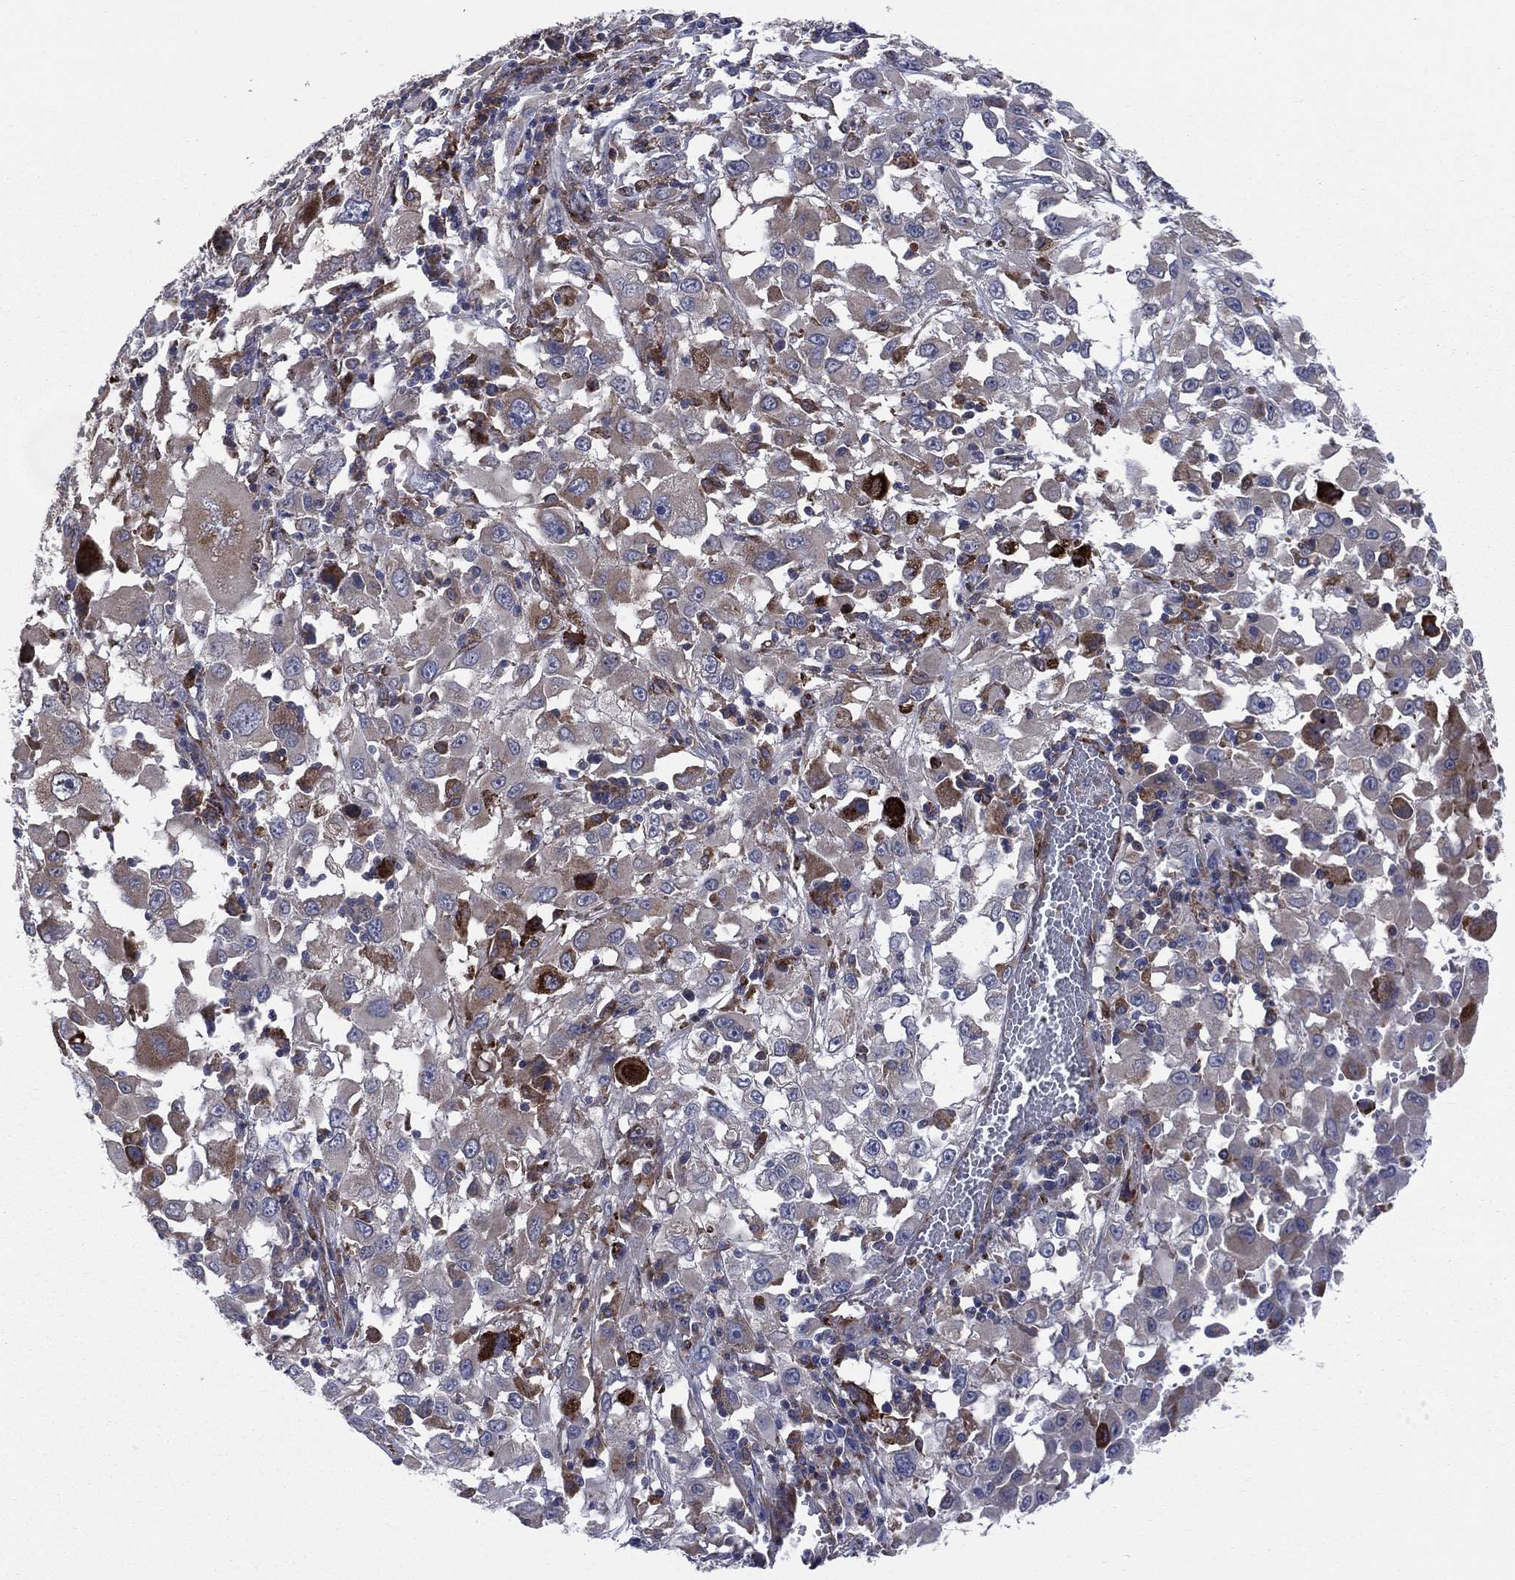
{"staining": {"intensity": "strong", "quantity": "25%-75%", "location": "cytoplasmic/membranous"}, "tissue": "melanoma", "cell_type": "Tumor cells", "image_type": "cancer", "snomed": [{"axis": "morphology", "description": "Malignant melanoma, Metastatic site"}, {"axis": "topography", "description": "Soft tissue"}], "caption": "Melanoma stained with DAB (3,3'-diaminobenzidine) immunohistochemistry demonstrates high levels of strong cytoplasmic/membranous staining in about 25%-75% of tumor cells.", "gene": "CCDC159", "patient": {"sex": "male", "age": 50}}